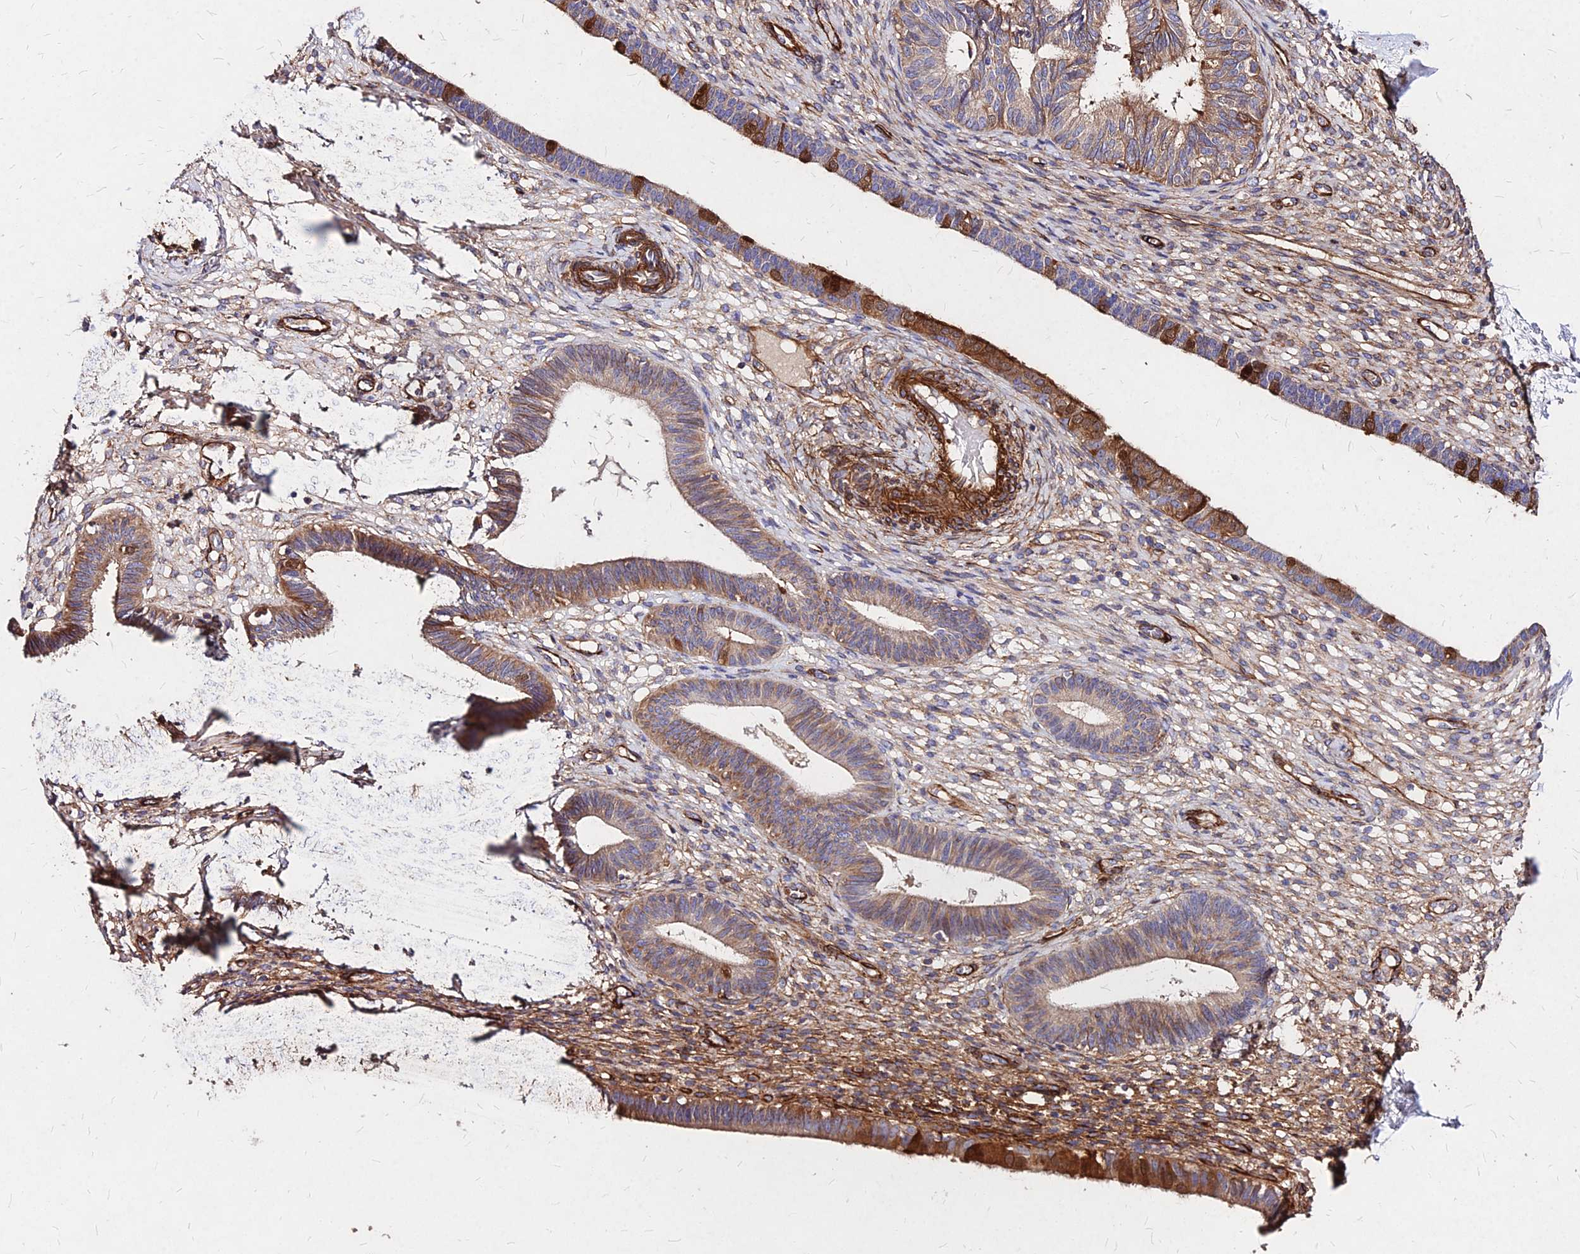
{"staining": {"intensity": "strong", "quantity": "25%-75%", "location": "cytoplasmic/membranous"}, "tissue": "endometrium", "cell_type": "Cells in endometrial stroma", "image_type": "normal", "snomed": [{"axis": "morphology", "description": "Normal tissue, NOS"}, {"axis": "topography", "description": "Endometrium"}], "caption": "The histopathology image exhibits staining of normal endometrium, revealing strong cytoplasmic/membranous protein staining (brown color) within cells in endometrial stroma.", "gene": "EFCC1", "patient": {"sex": "female", "age": 61}}